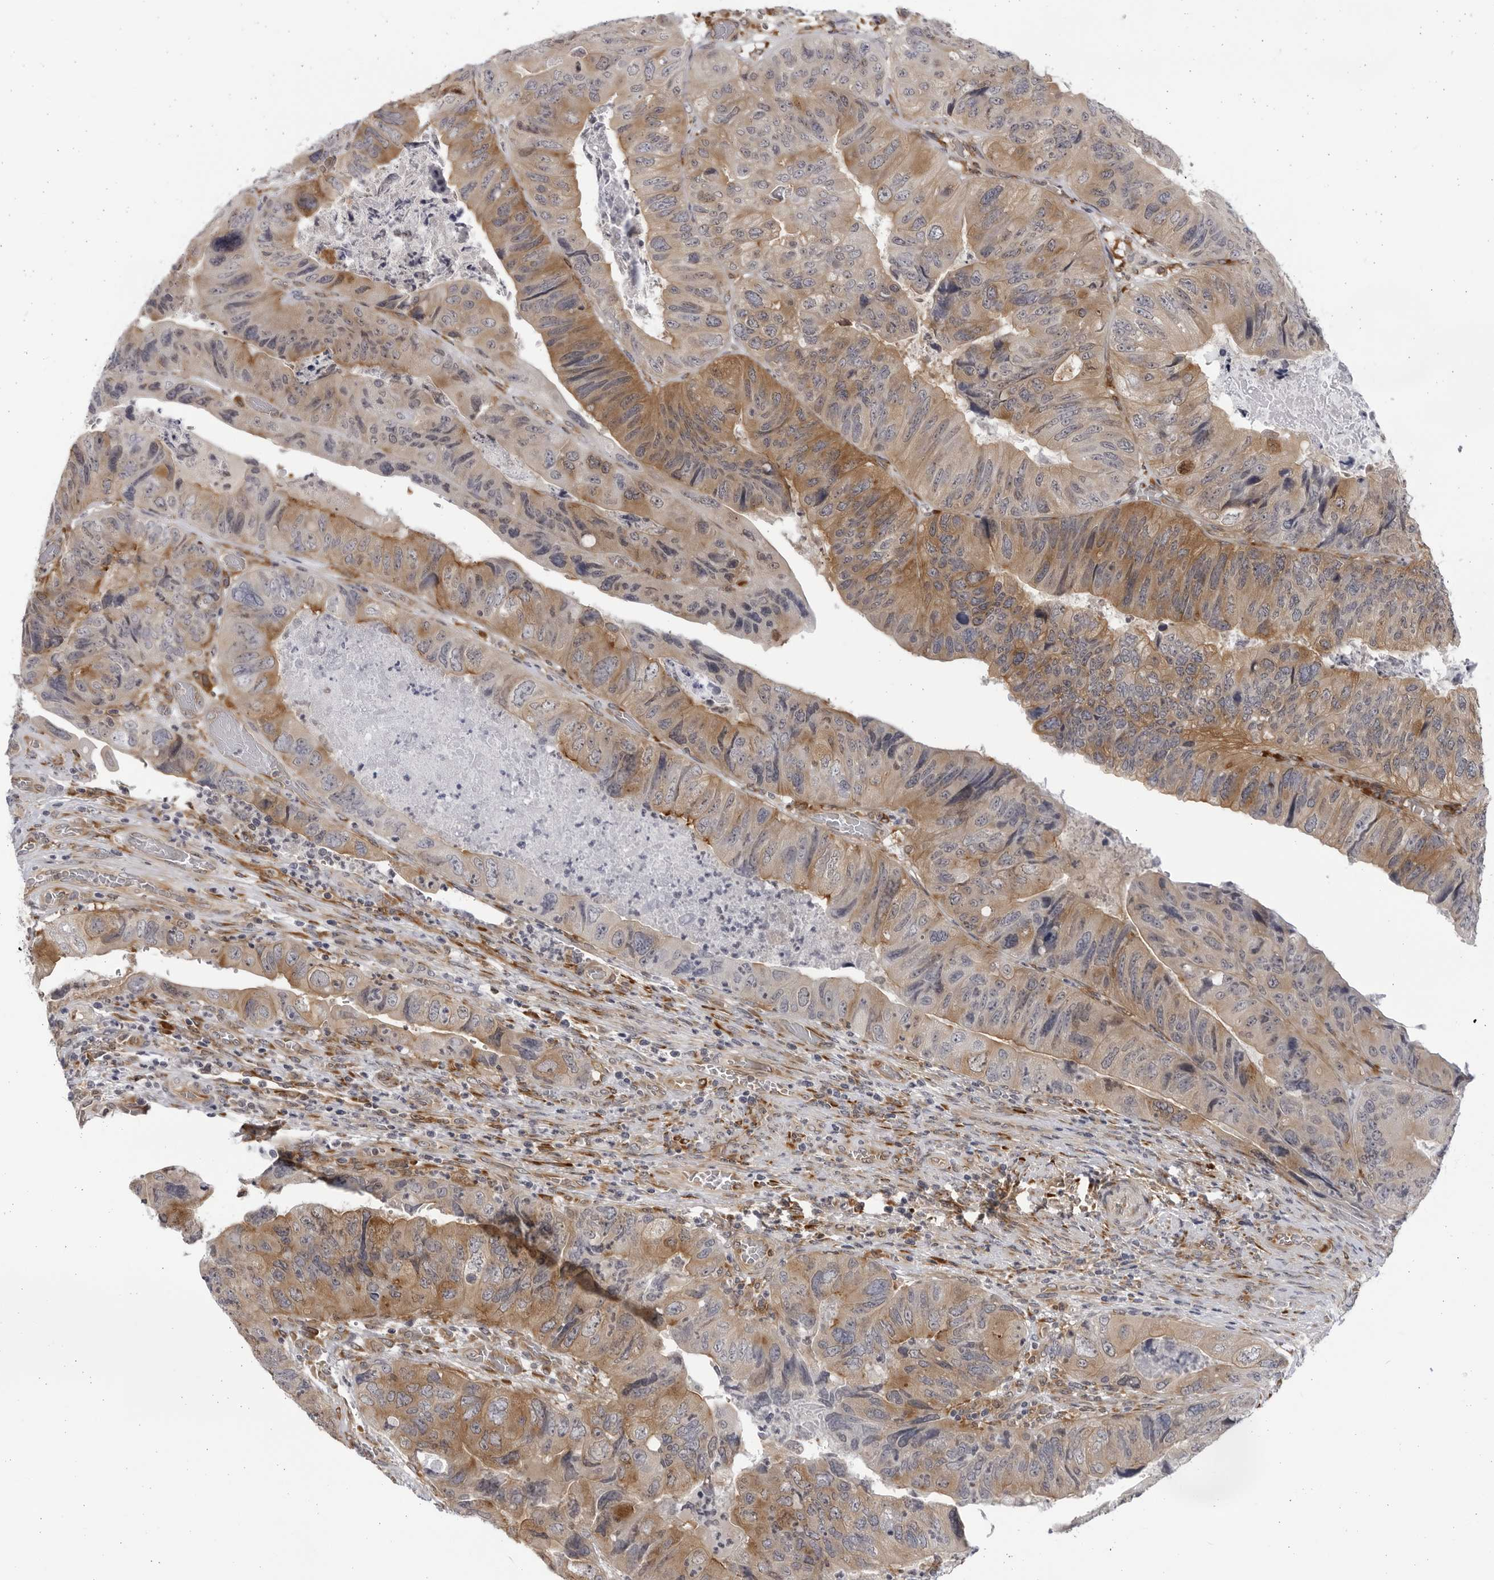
{"staining": {"intensity": "moderate", "quantity": ">75%", "location": "cytoplasmic/membranous"}, "tissue": "colorectal cancer", "cell_type": "Tumor cells", "image_type": "cancer", "snomed": [{"axis": "morphology", "description": "Adenocarcinoma, NOS"}, {"axis": "topography", "description": "Rectum"}], "caption": "The photomicrograph shows immunohistochemical staining of colorectal adenocarcinoma. There is moderate cytoplasmic/membranous staining is identified in about >75% of tumor cells.", "gene": "BMP2K", "patient": {"sex": "male", "age": 63}}